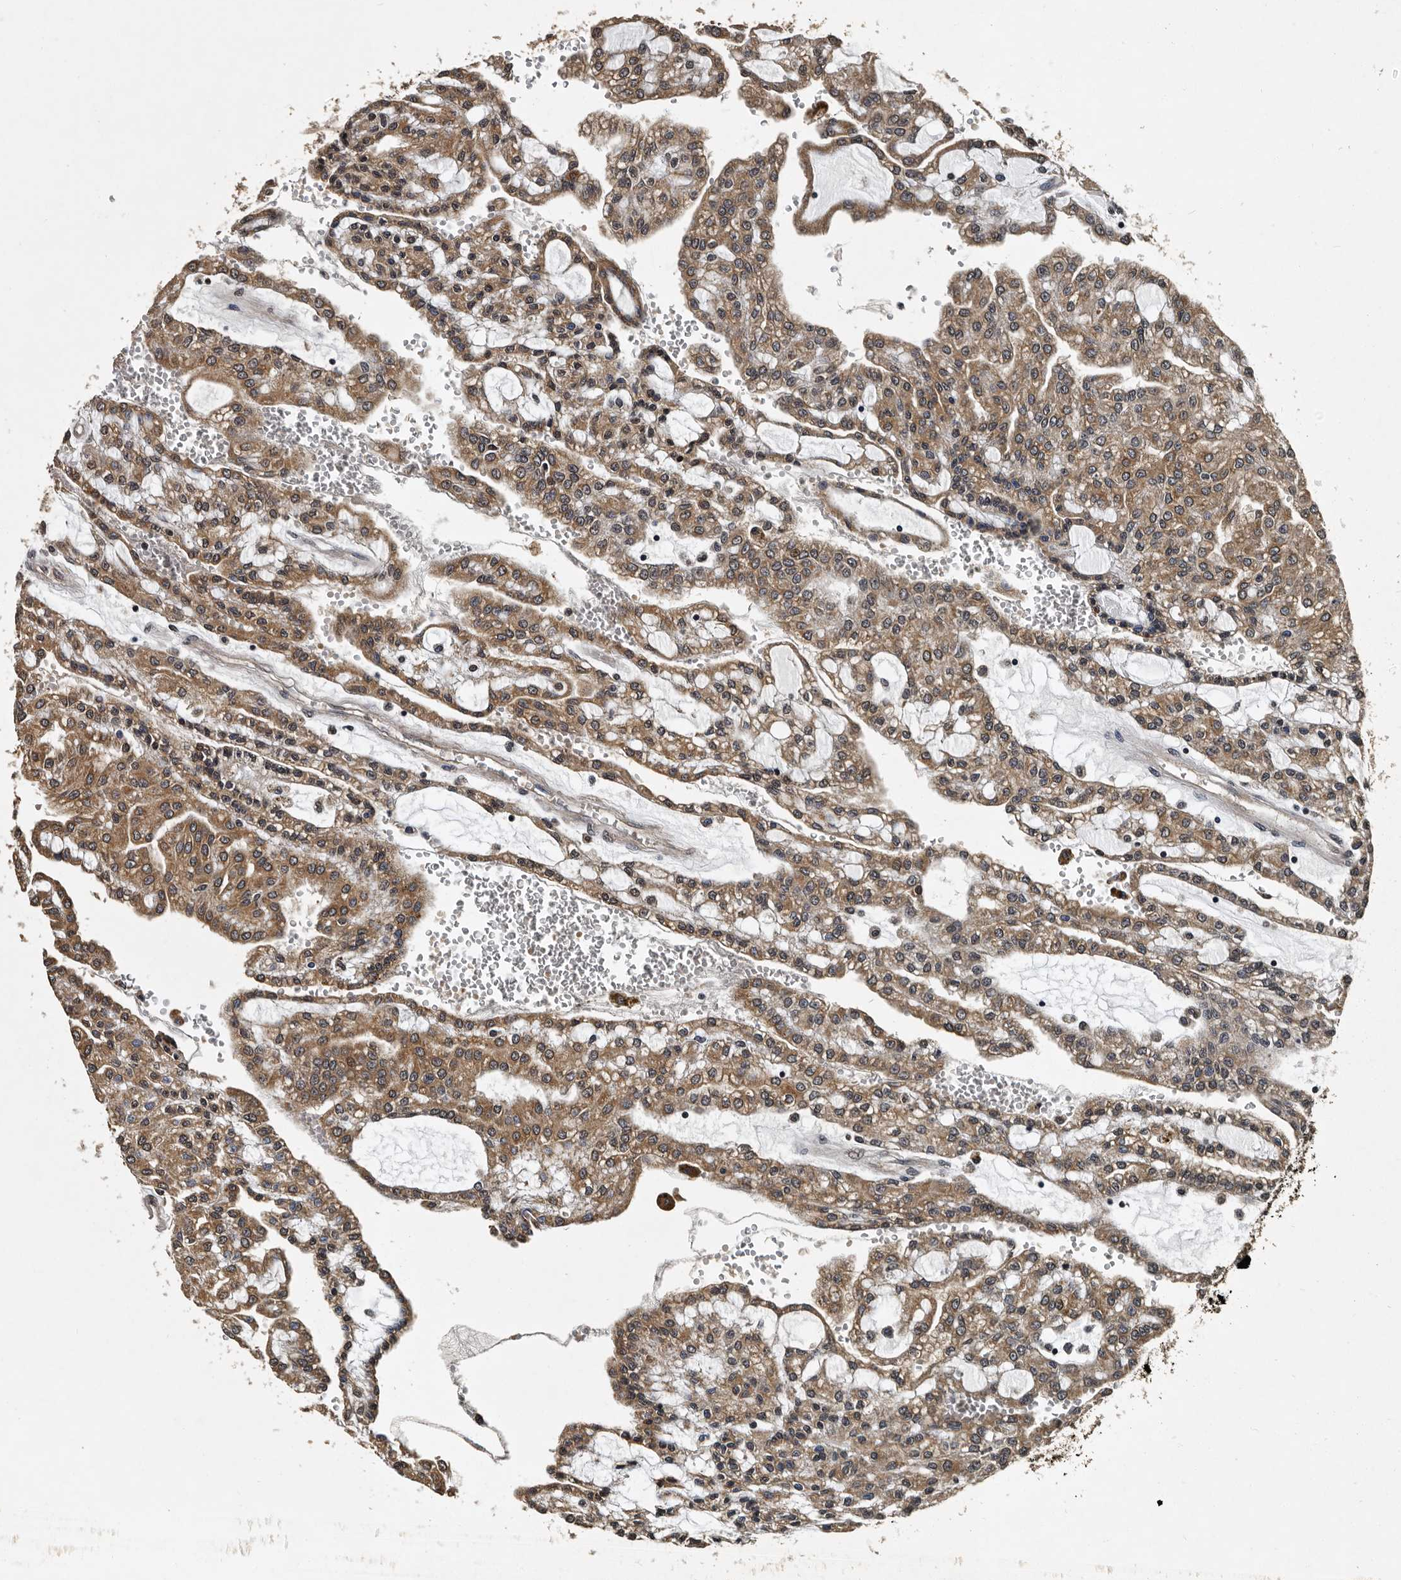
{"staining": {"intensity": "moderate", "quantity": ">75%", "location": "cytoplasmic/membranous"}, "tissue": "renal cancer", "cell_type": "Tumor cells", "image_type": "cancer", "snomed": [{"axis": "morphology", "description": "Adenocarcinoma, NOS"}, {"axis": "topography", "description": "Kidney"}], "caption": "This is an image of immunohistochemistry staining of adenocarcinoma (renal), which shows moderate positivity in the cytoplasmic/membranous of tumor cells.", "gene": "CPNE3", "patient": {"sex": "male", "age": 63}}